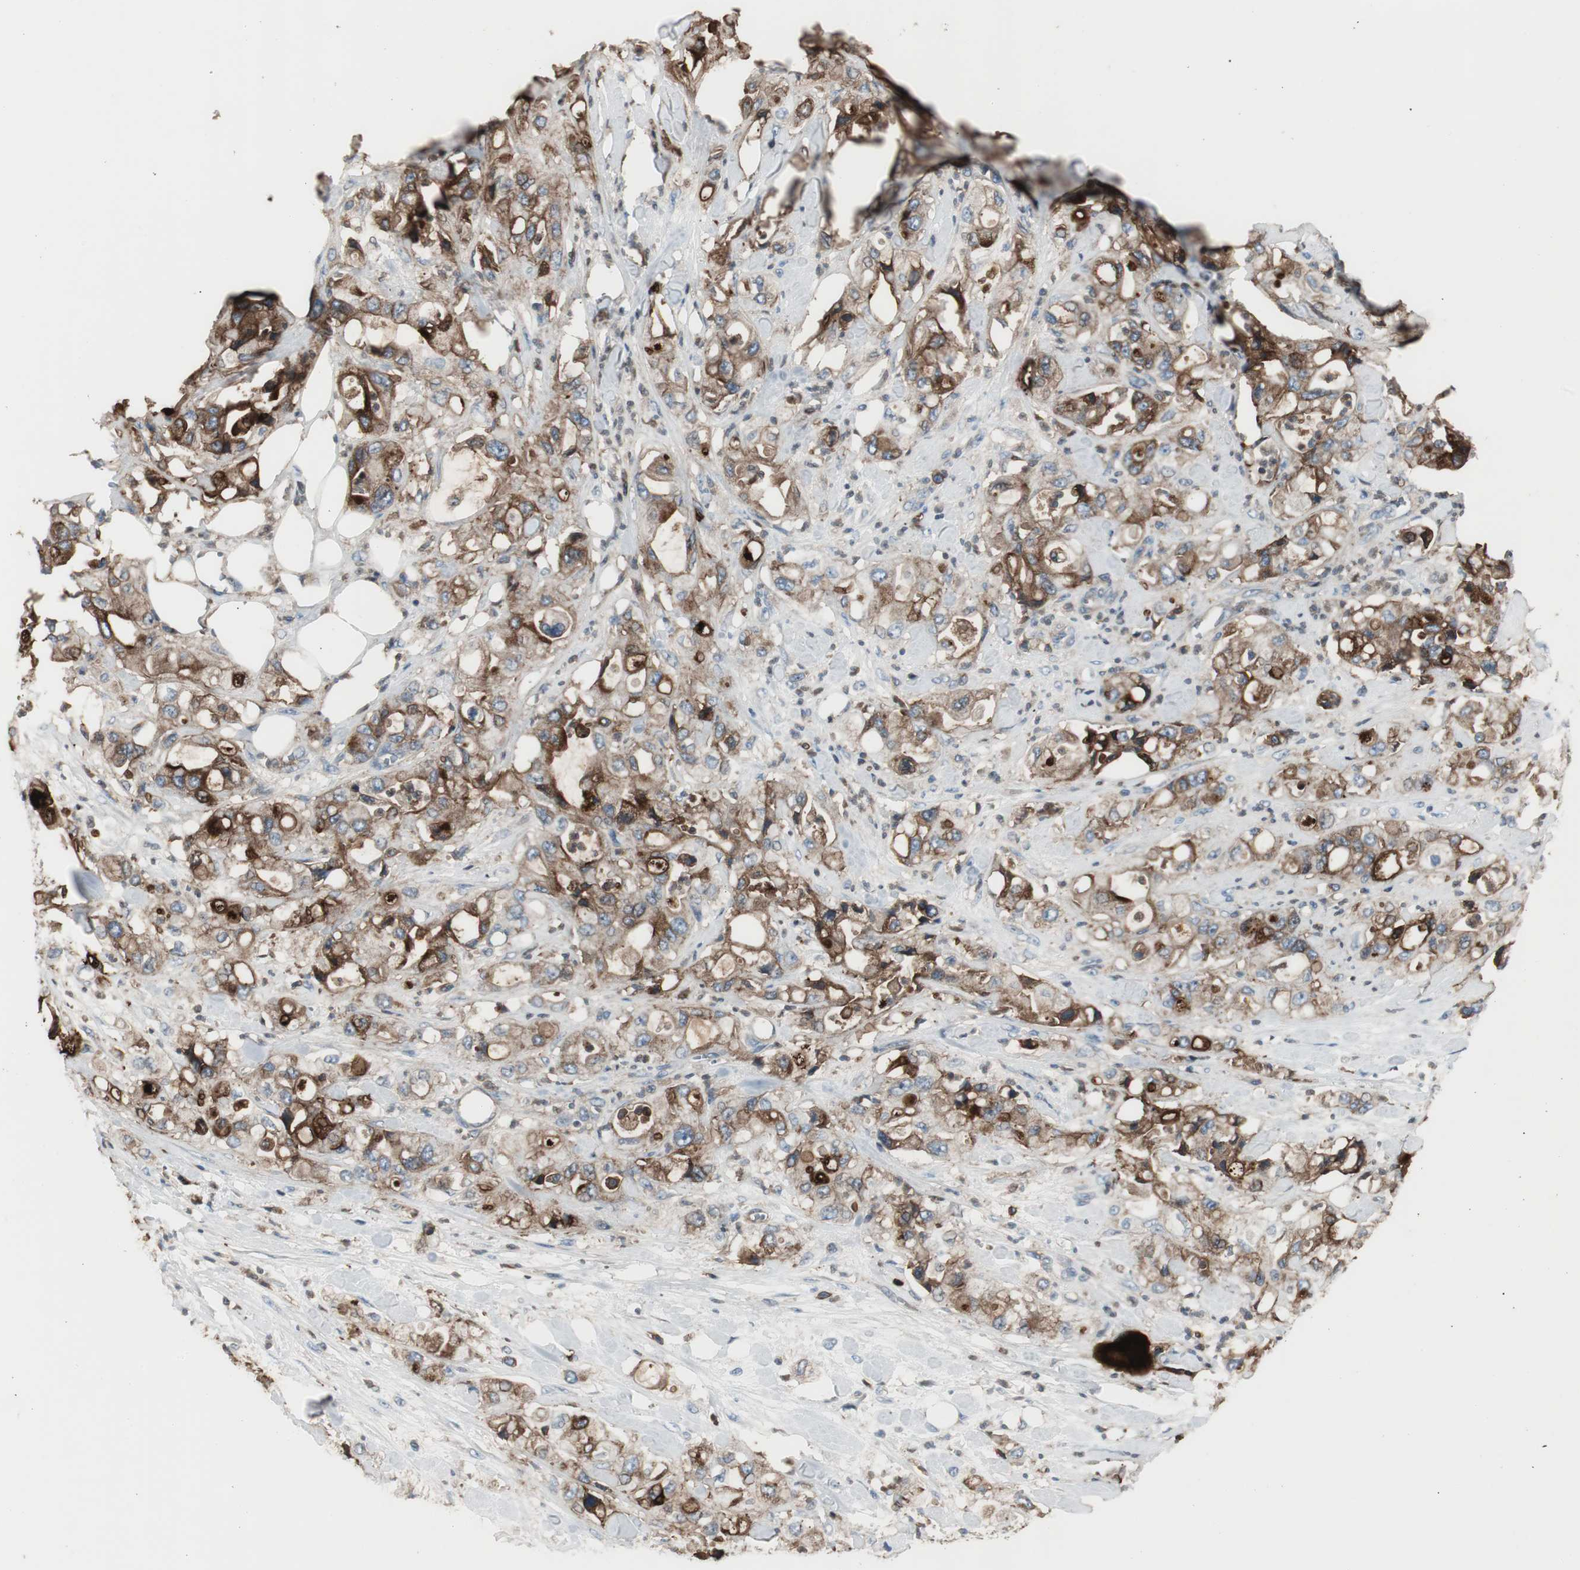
{"staining": {"intensity": "strong", "quantity": "25%-75%", "location": "cytoplasmic/membranous"}, "tissue": "pancreatic cancer", "cell_type": "Tumor cells", "image_type": "cancer", "snomed": [{"axis": "morphology", "description": "Adenocarcinoma, NOS"}, {"axis": "topography", "description": "Pancreas"}], "caption": "Protein staining demonstrates strong cytoplasmic/membranous positivity in about 25%-75% of tumor cells in adenocarcinoma (pancreatic).", "gene": "B2M", "patient": {"sex": "male", "age": 70}}